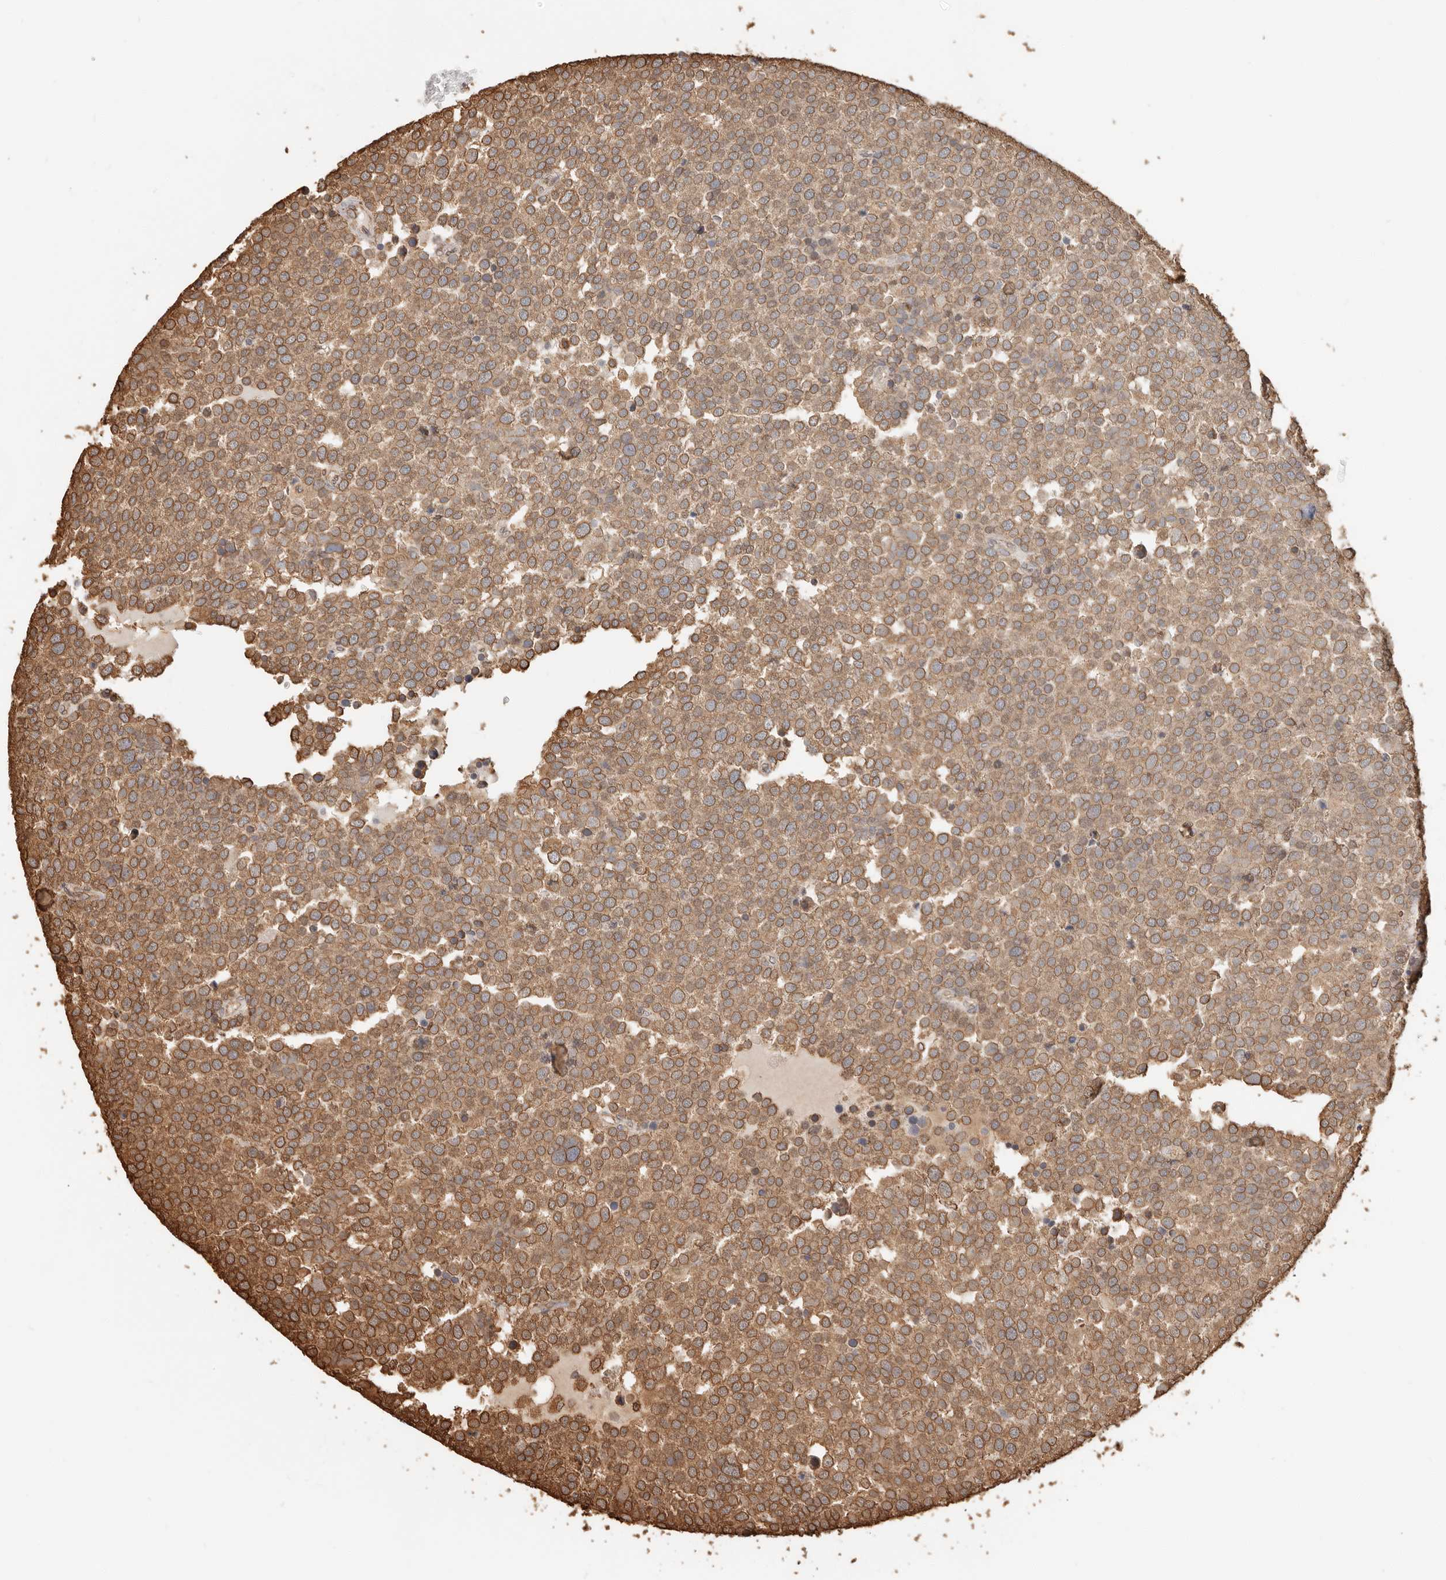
{"staining": {"intensity": "moderate", "quantity": ">75%", "location": "cytoplasmic/membranous"}, "tissue": "testis cancer", "cell_type": "Tumor cells", "image_type": "cancer", "snomed": [{"axis": "morphology", "description": "Seminoma, NOS"}, {"axis": "topography", "description": "Testis"}], "caption": "Moderate cytoplasmic/membranous staining for a protein is seen in approximately >75% of tumor cells of seminoma (testis) using IHC.", "gene": "ARHGEF10L", "patient": {"sex": "male", "age": 71}}